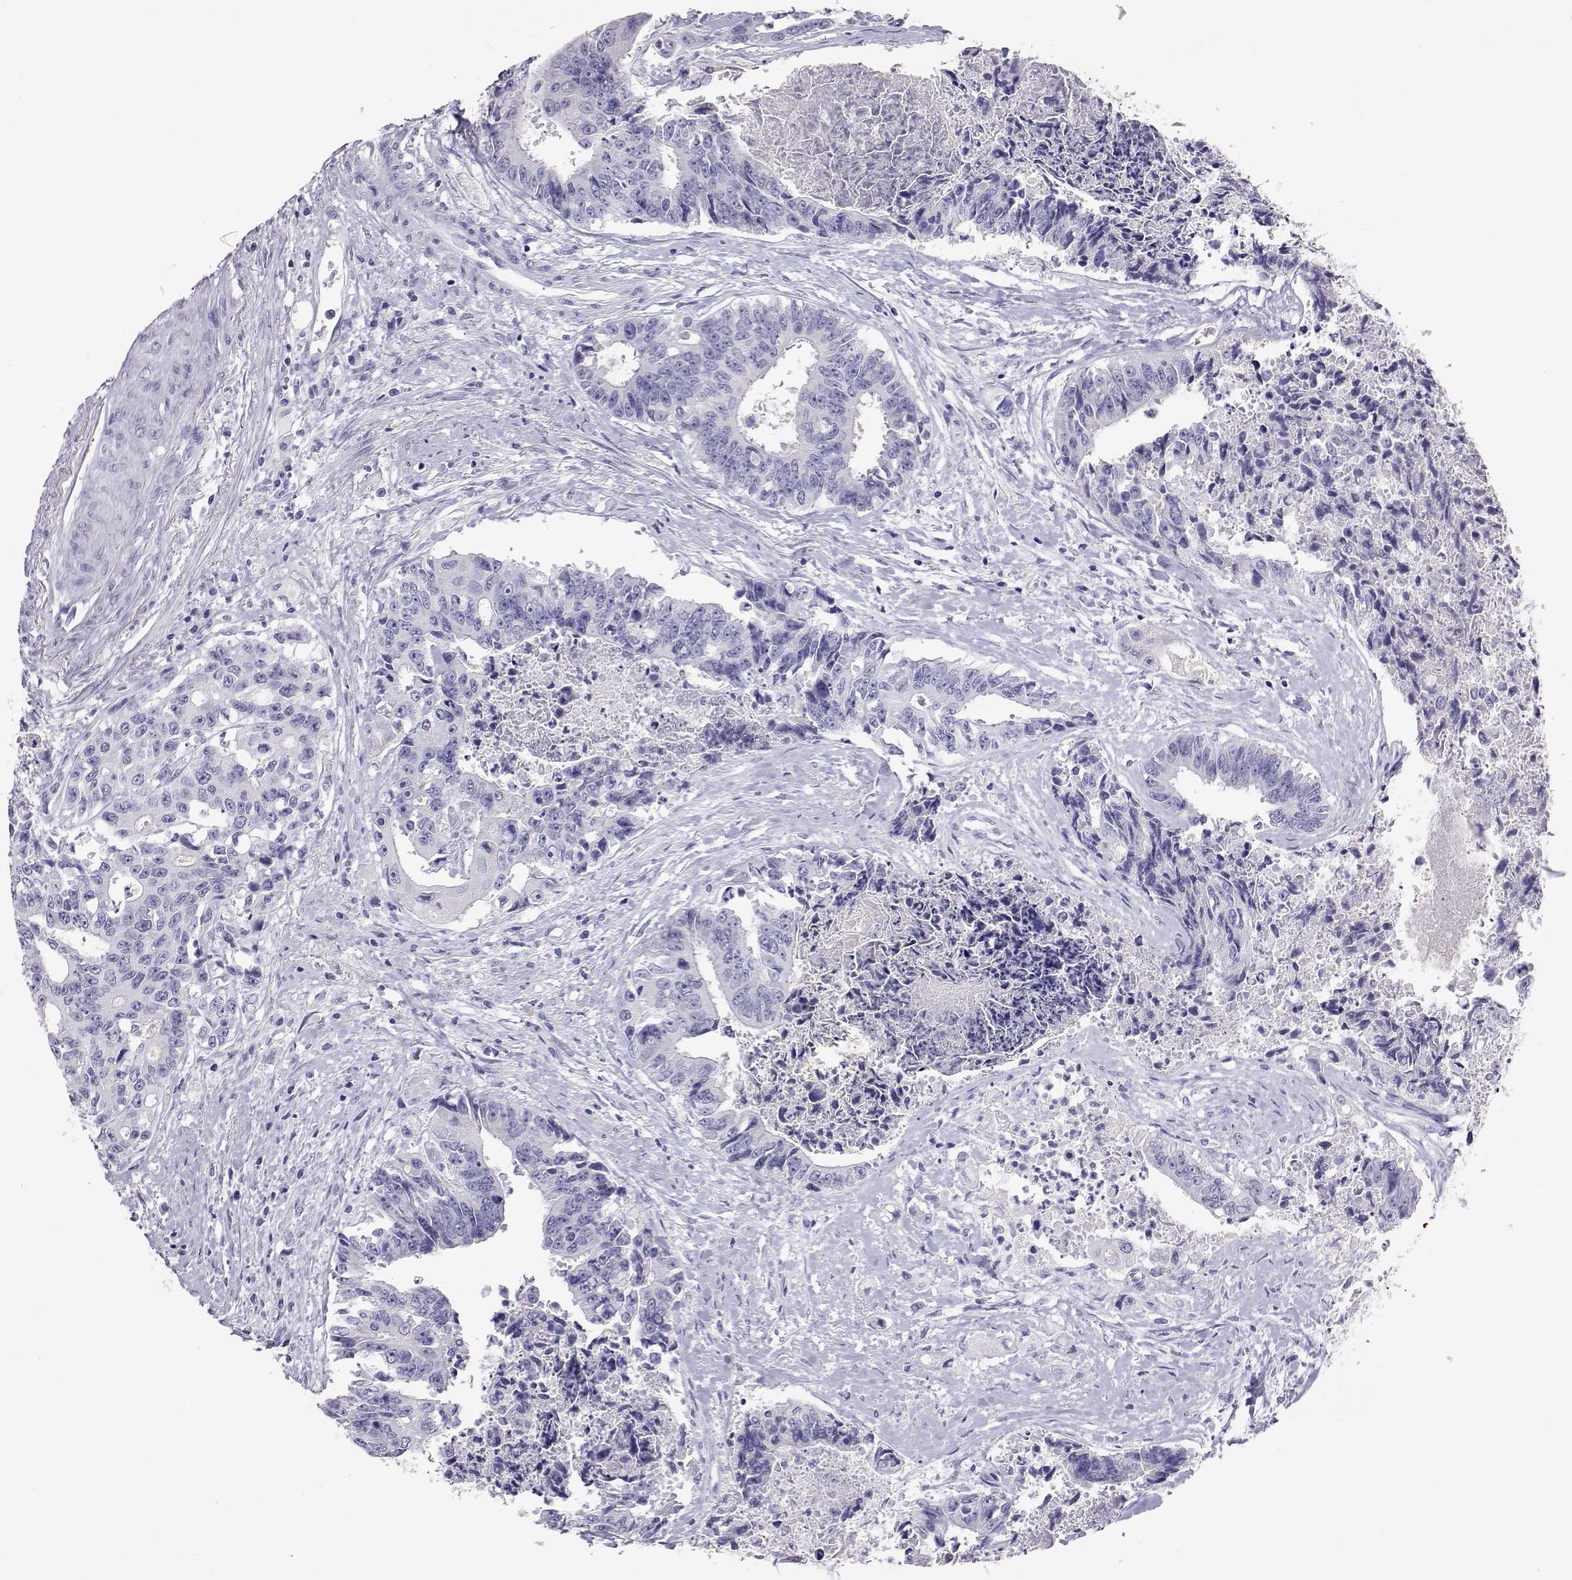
{"staining": {"intensity": "negative", "quantity": "none", "location": "none"}, "tissue": "colorectal cancer", "cell_type": "Tumor cells", "image_type": "cancer", "snomed": [{"axis": "morphology", "description": "Adenocarcinoma, NOS"}, {"axis": "topography", "description": "Rectum"}], "caption": "Immunohistochemical staining of human adenocarcinoma (colorectal) reveals no significant staining in tumor cells.", "gene": "PLIN4", "patient": {"sex": "male", "age": 54}}